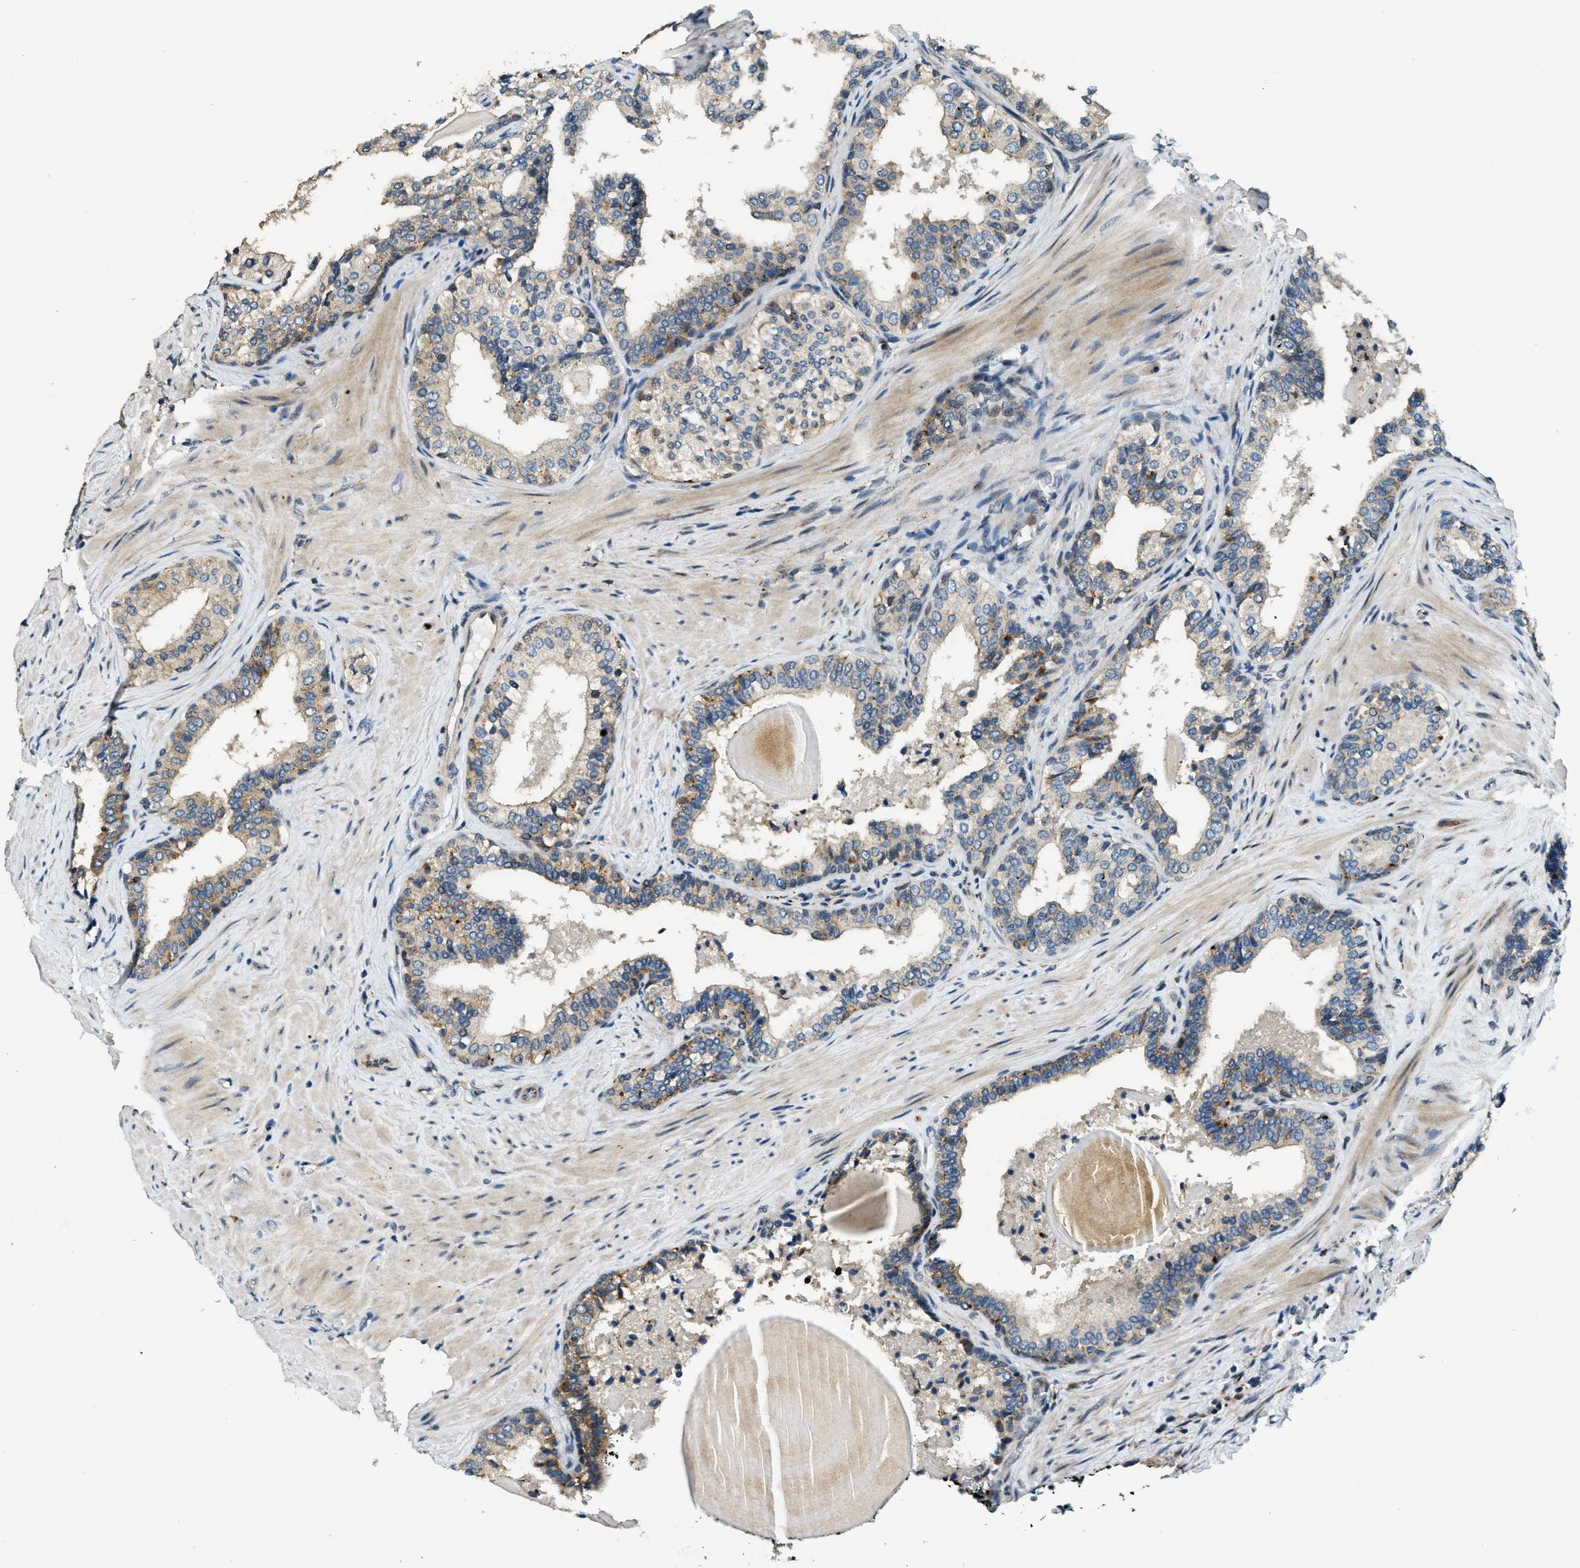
{"staining": {"intensity": "weak", "quantity": "<25%", "location": "cytoplasmic/membranous"}, "tissue": "prostate cancer", "cell_type": "Tumor cells", "image_type": "cancer", "snomed": [{"axis": "morphology", "description": "Adenocarcinoma, Low grade"}, {"axis": "topography", "description": "Prostate"}], "caption": "IHC photomicrograph of neoplastic tissue: human prostate low-grade adenocarcinoma stained with DAB (3,3'-diaminobenzidine) exhibits no significant protein expression in tumor cells. (Immunohistochemistry, brightfield microscopy, high magnification).", "gene": "HERC2", "patient": {"sex": "male", "age": 60}}